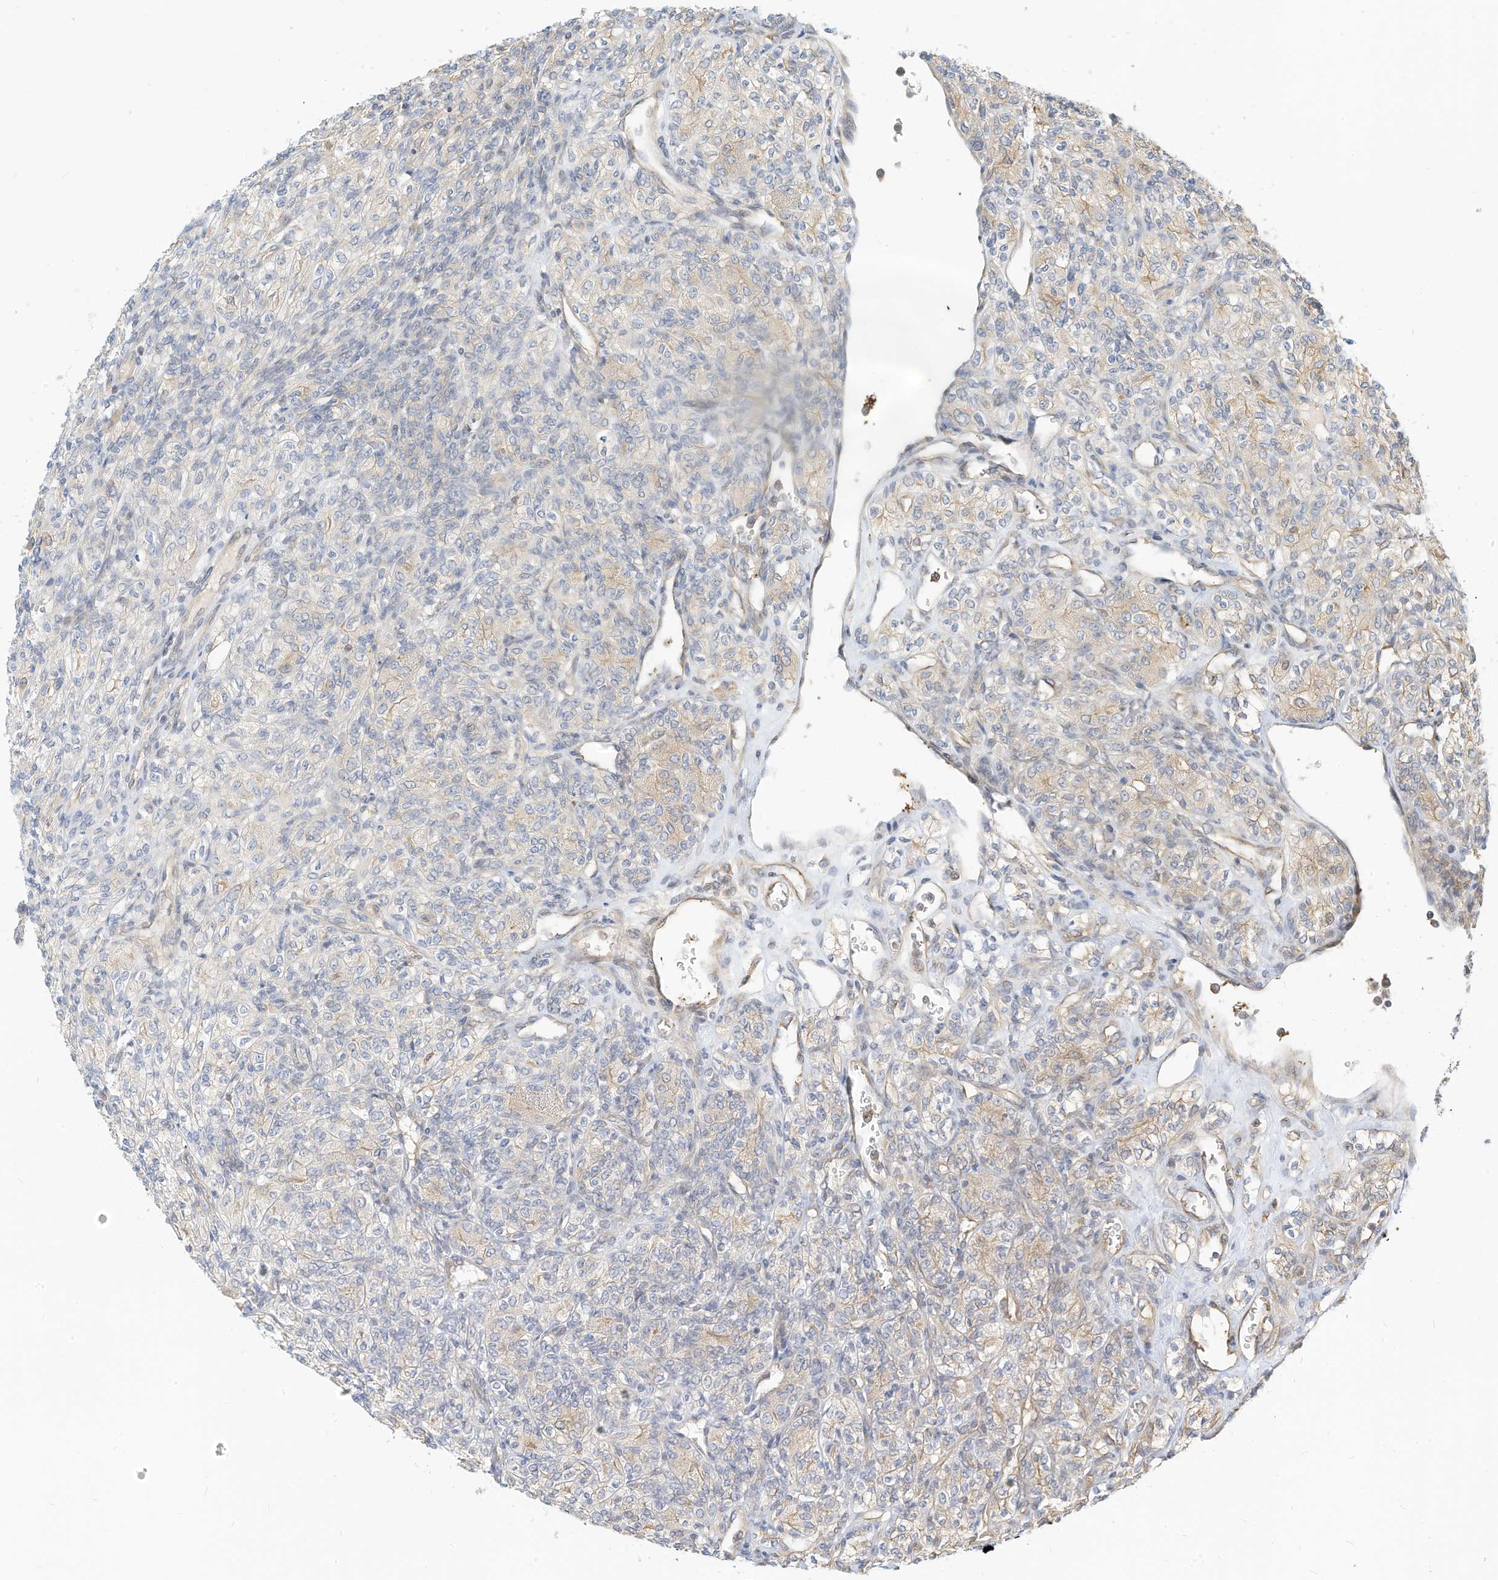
{"staining": {"intensity": "weak", "quantity": "<25%", "location": "cytoplasmic/membranous"}, "tissue": "renal cancer", "cell_type": "Tumor cells", "image_type": "cancer", "snomed": [{"axis": "morphology", "description": "Adenocarcinoma, NOS"}, {"axis": "topography", "description": "Kidney"}], "caption": "DAB (3,3'-diaminobenzidine) immunohistochemical staining of human adenocarcinoma (renal) reveals no significant staining in tumor cells.", "gene": "OFD1", "patient": {"sex": "male", "age": 77}}